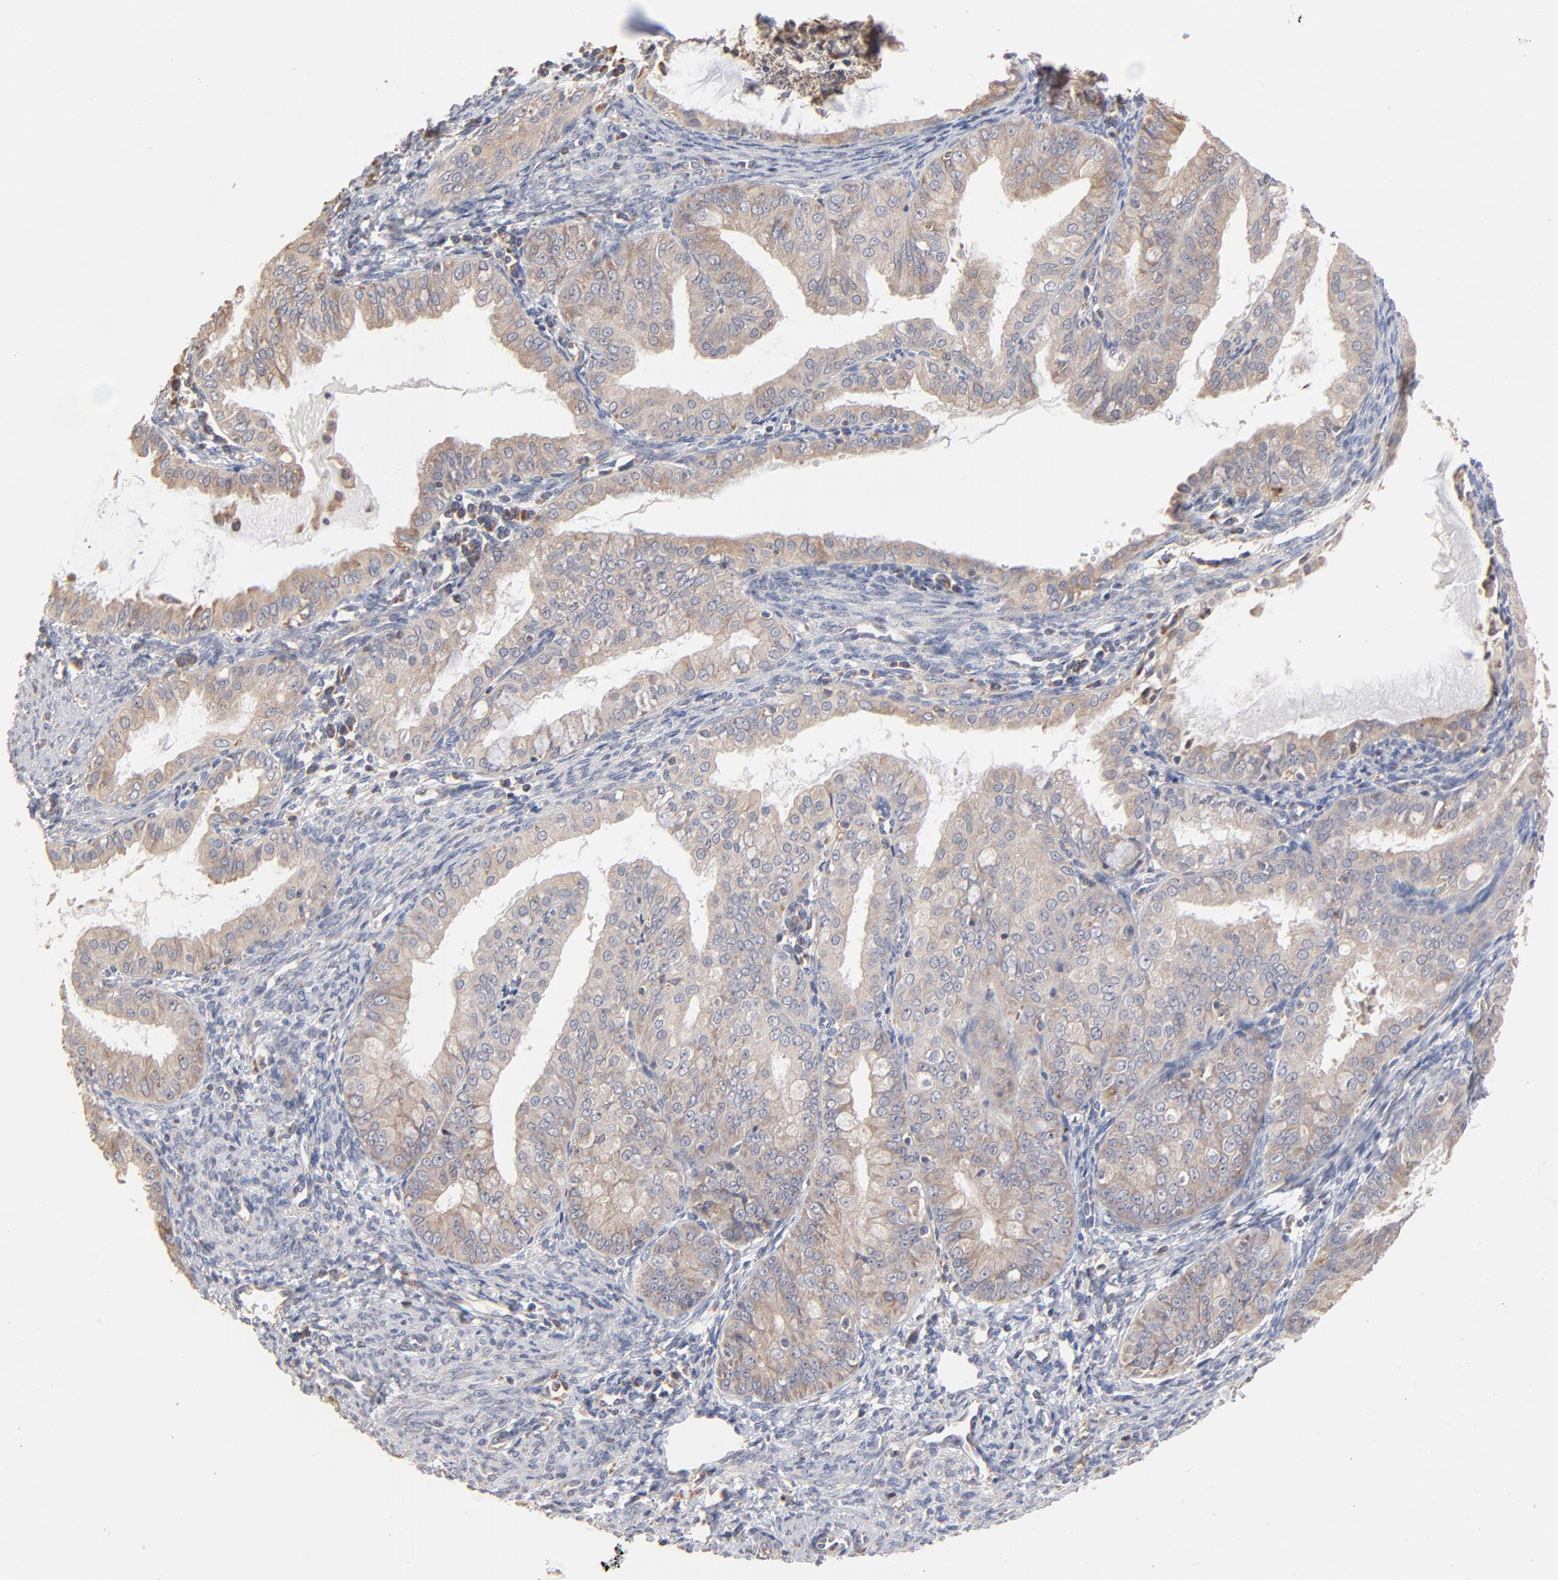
{"staining": {"intensity": "weak", "quantity": "25%-75%", "location": "cytoplasmic/membranous"}, "tissue": "endometrial cancer", "cell_type": "Tumor cells", "image_type": "cancer", "snomed": [{"axis": "morphology", "description": "Adenocarcinoma, NOS"}, {"axis": "topography", "description": "Endometrium"}], "caption": "Tumor cells show low levels of weak cytoplasmic/membranous positivity in approximately 25%-75% of cells in endometrial adenocarcinoma.", "gene": "RNF213", "patient": {"sex": "female", "age": 76}}